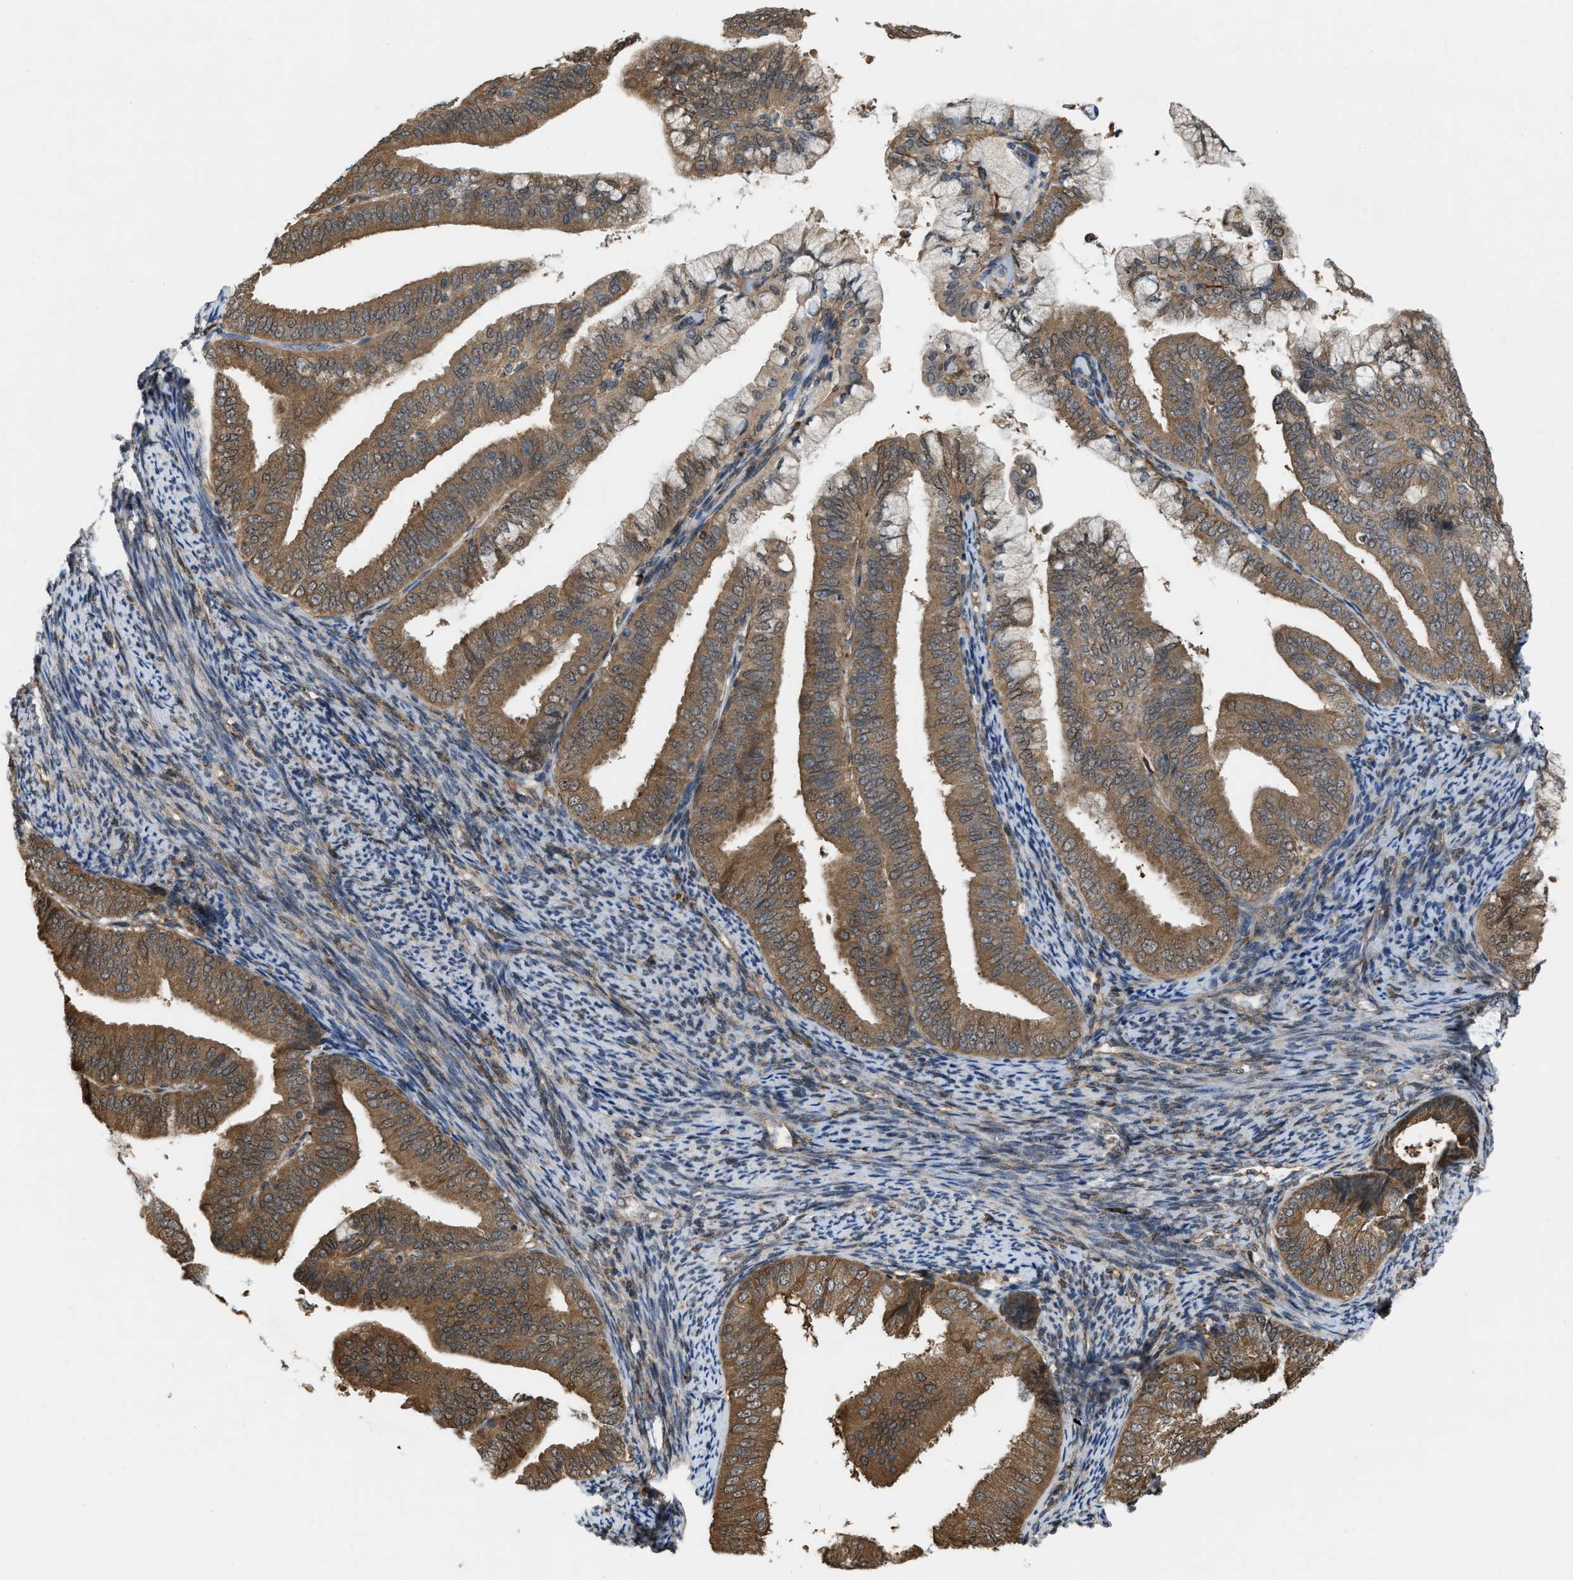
{"staining": {"intensity": "moderate", "quantity": ">75%", "location": "cytoplasmic/membranous"}, "tissue": "endometrial cancer", "cell_type": "Tumor cells", "image_type": "cancer", "snomed": [{"axis": "morphology", "description": "Adenocarcinoma, NOS"}, {"axis": "topography", "description": "Endometrium"}], "caption": "Immunohistochemistry micrograph of neoplastic tissue: adenocarcinoma (endometrial) stained using immunohistochemistry demonstrates medium levels of moderate protein expression localized specifically in the cytoplasmic/membranous of tumor cells, appearing as a cytoplasmic/membranous brown color.", "gene": "BCL7C", "patient": {"sex": "female", "age": 63}}